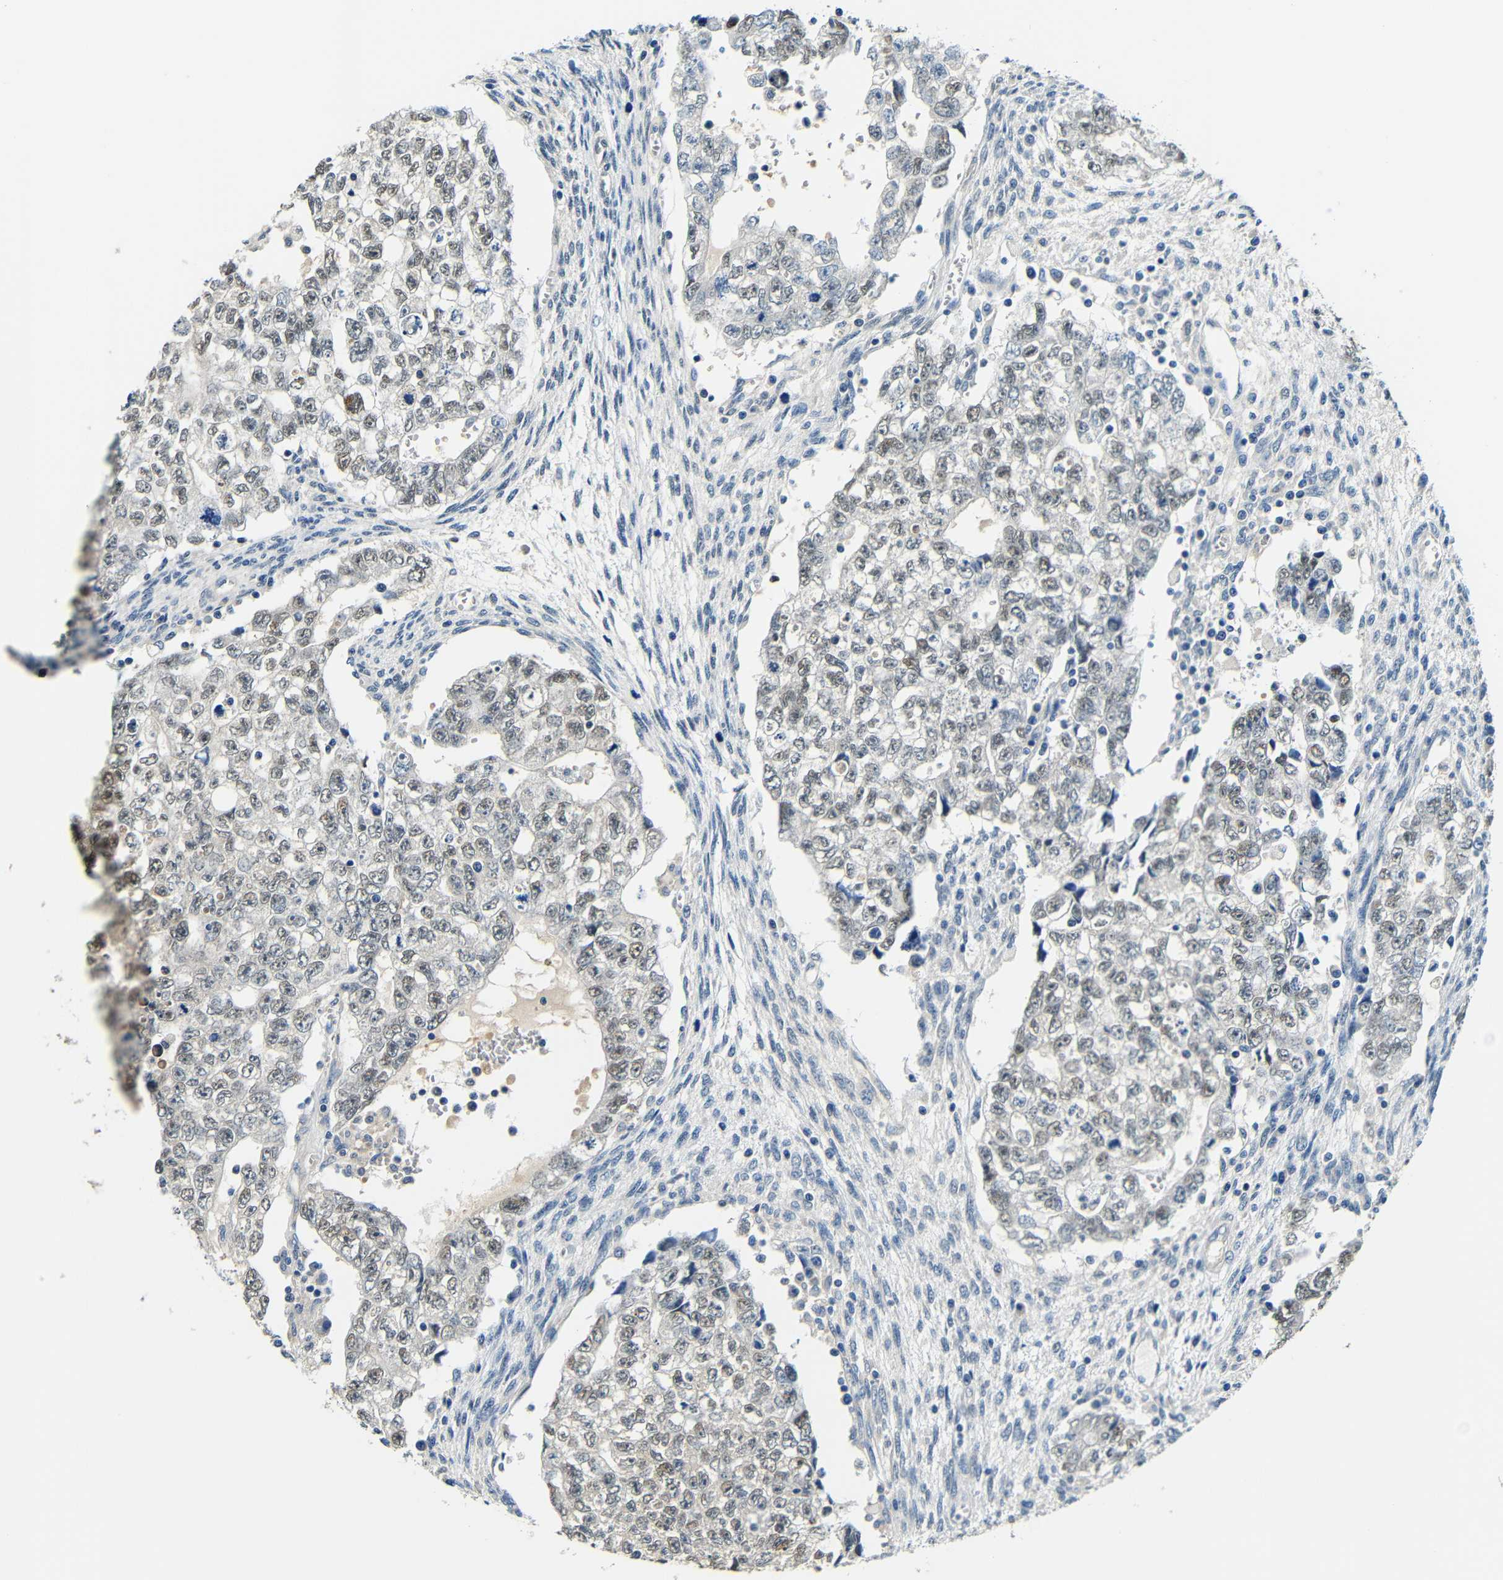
{"staining": {"intensity": "weak", "quantity": "25%-75%", "location": "nuclear"}, "tissue": "testis cancer", "cell_type": "Tumor cells", "image_type": "cancer", "snomed": [{"axis": "morphology", "description": "Seminoma, NOS"}, {"axis": "morphology", "description": "Carcinoma, Embryonal, NOS"}, {"axis": "topography", "description": "Testis"}], "caption": "Weak nuclear protein positivity is identified in approximately 25%-75% of tumor cells in embryonal carcinoma (testis).", "gene": "ADAP1", "patient": {"sex": "male", "age": 38}}